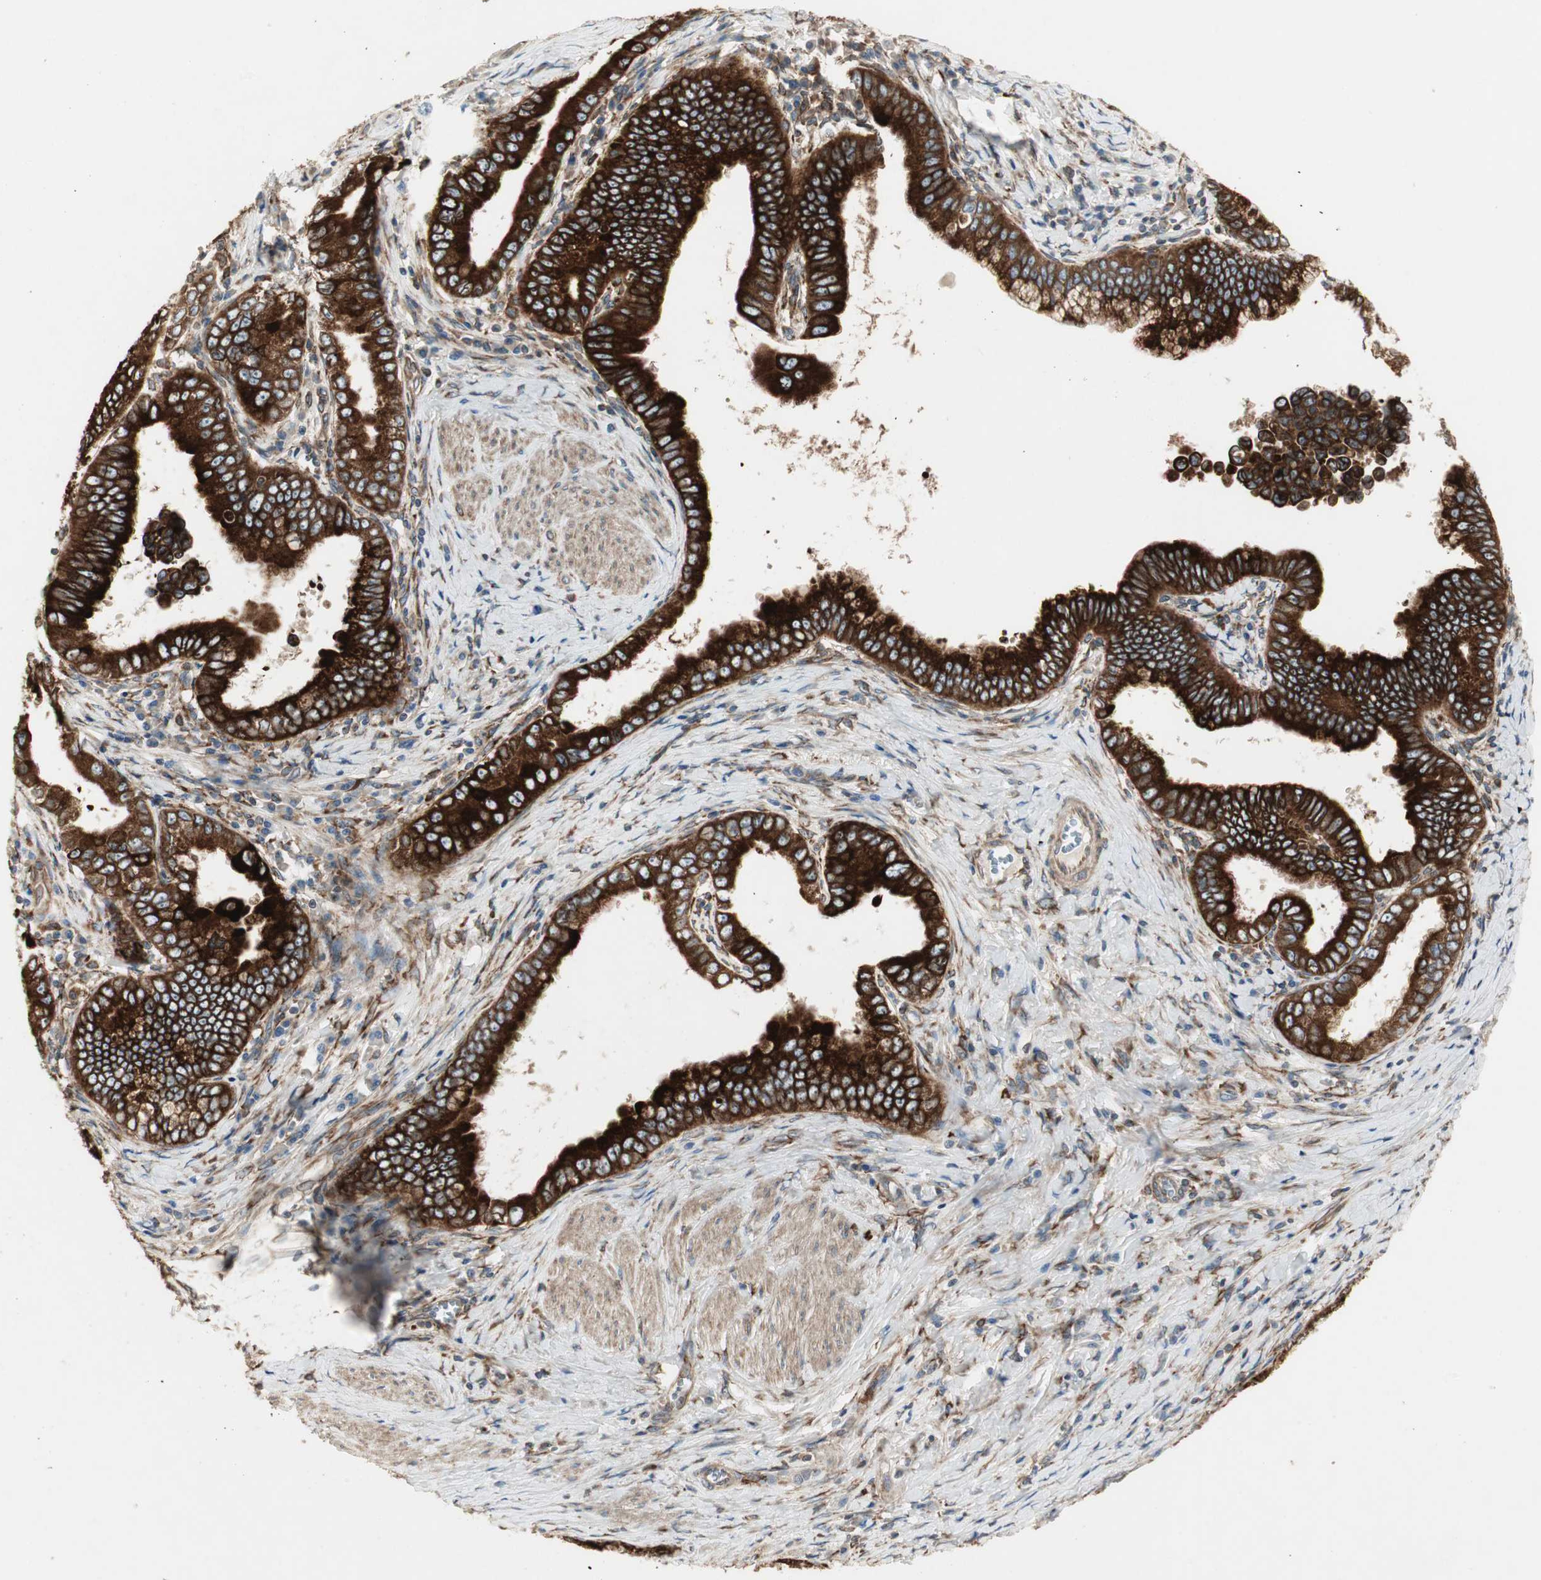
{"staining": {"intensity": "strong", "quantity": ">75%", "location": "cytoplasmic/membranous"}, "tissue": "pancreatic cancer", "cell_type": "Tumor cells", "image_type": "cancer", "snomed": [{"axis": "morphology", "description": "Normal tissue, NOS"}, {"axis": "topography", "description": "Lymph node"}], "caption": "Immunohistochemistry (DAB) staining of human pancreatic cancer demonstrates strong cytoplasmic/membranous protein positivity in approximately >75% of tumor cells. The staining is performed using DAB (3,3'-diaminobenzidine) brown chromogen to label protein expression. The nuclei are counter-stained blue using hematoxylin.", "gene": "H6PD", "patient": {"sex": "male", "age": 50}}